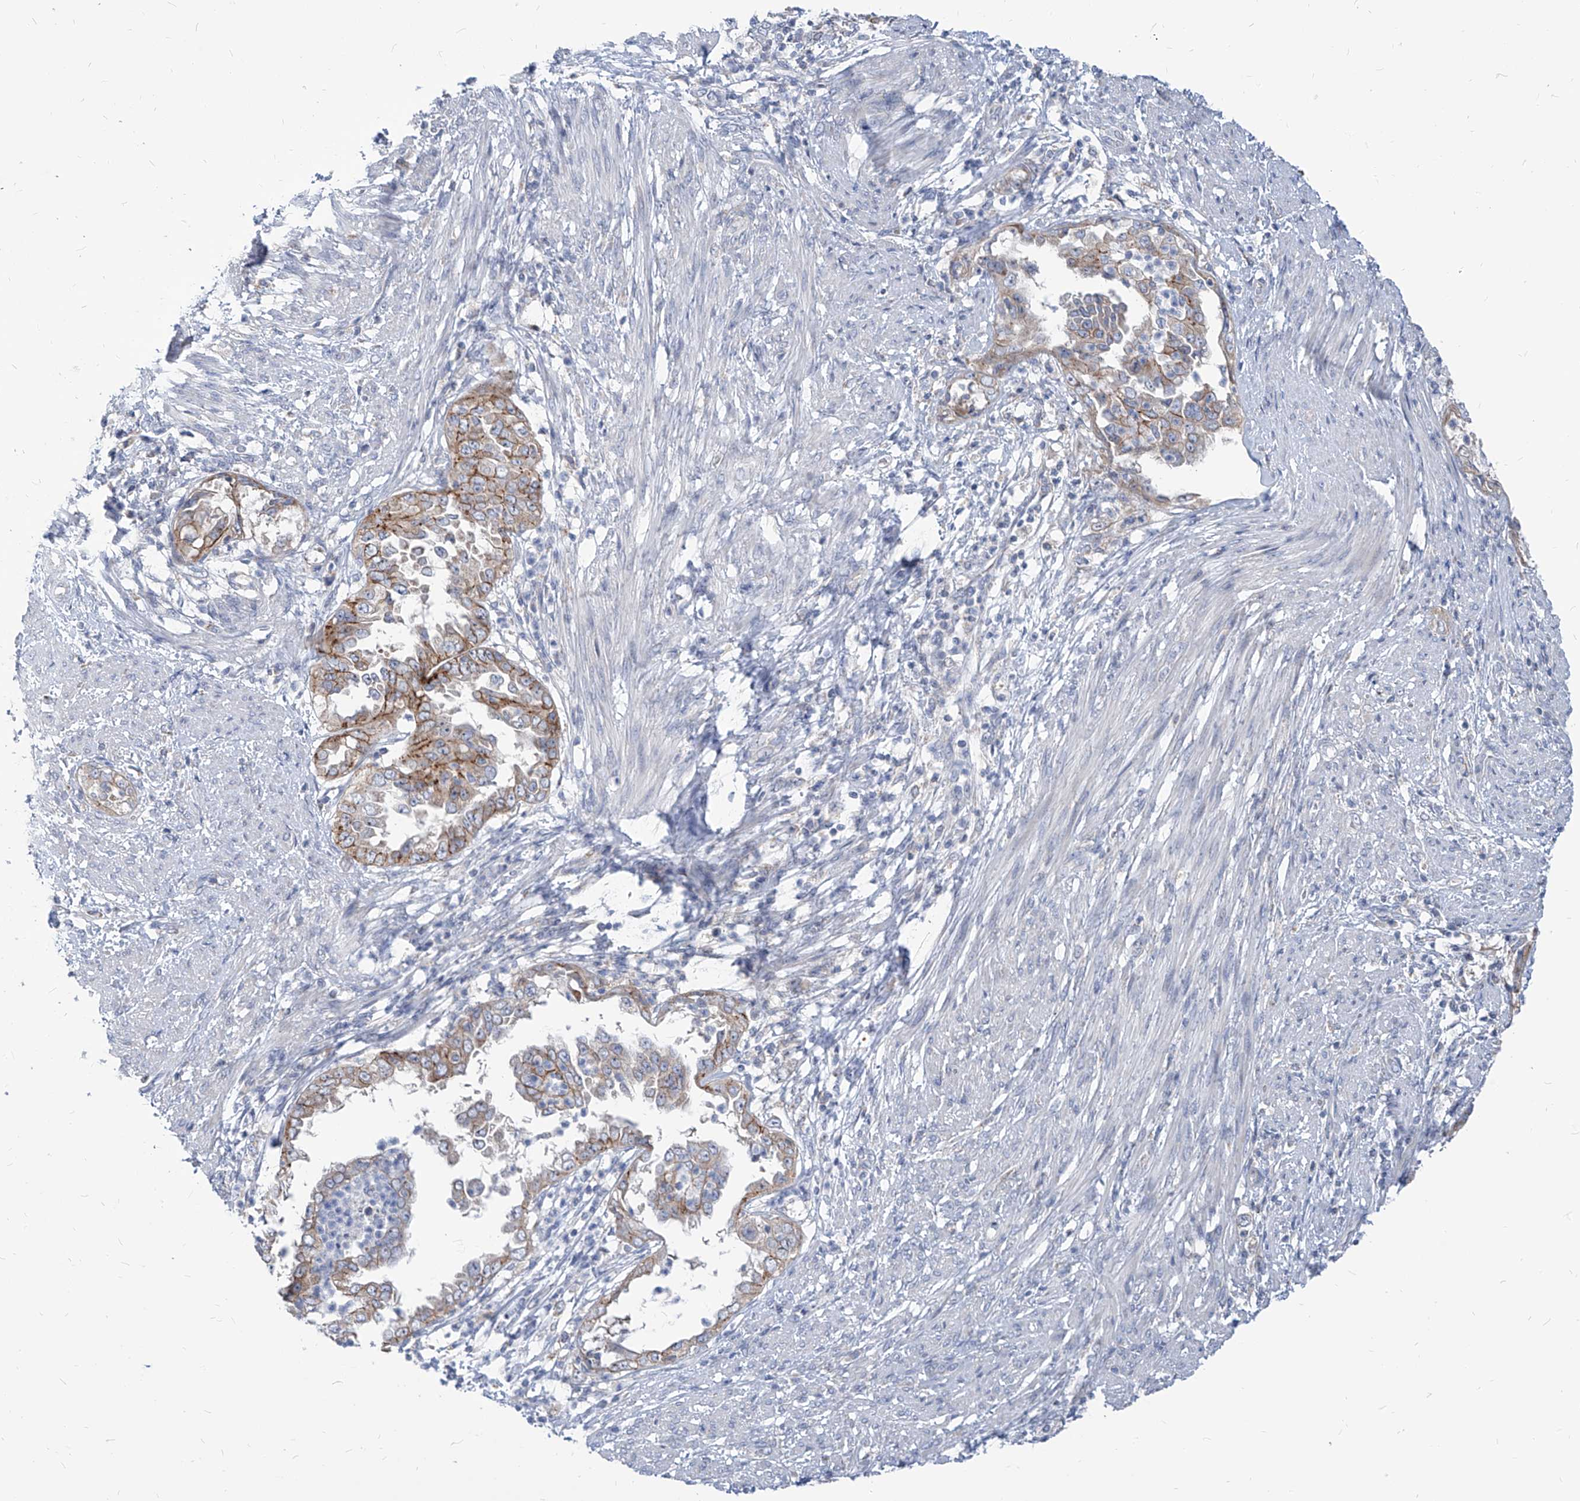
{"staining": {"intensity": "moderate", "quantity": ">75%", "location": "cytoplasmic/membranous"}, "tissue": "endometrial cancer", "cell_type": "Tumor cells", "image_type": "cancer", "snomed": [{"axis": "morphology", "description": "Adenocarcinoma, NOS"}, {"axis": "topography", "description": "Endometrium"}], "caption": "Immunohistochemistry (IHC) micrograph of human adenocarcinoma (endometrial) stained for a protein (brown), which shows medium levels of moderate cytoplasmic/membranous staining in about >75% of tumor cells.", "gene": "AGPS", "patient": {"sex": "female", "age": 85}}